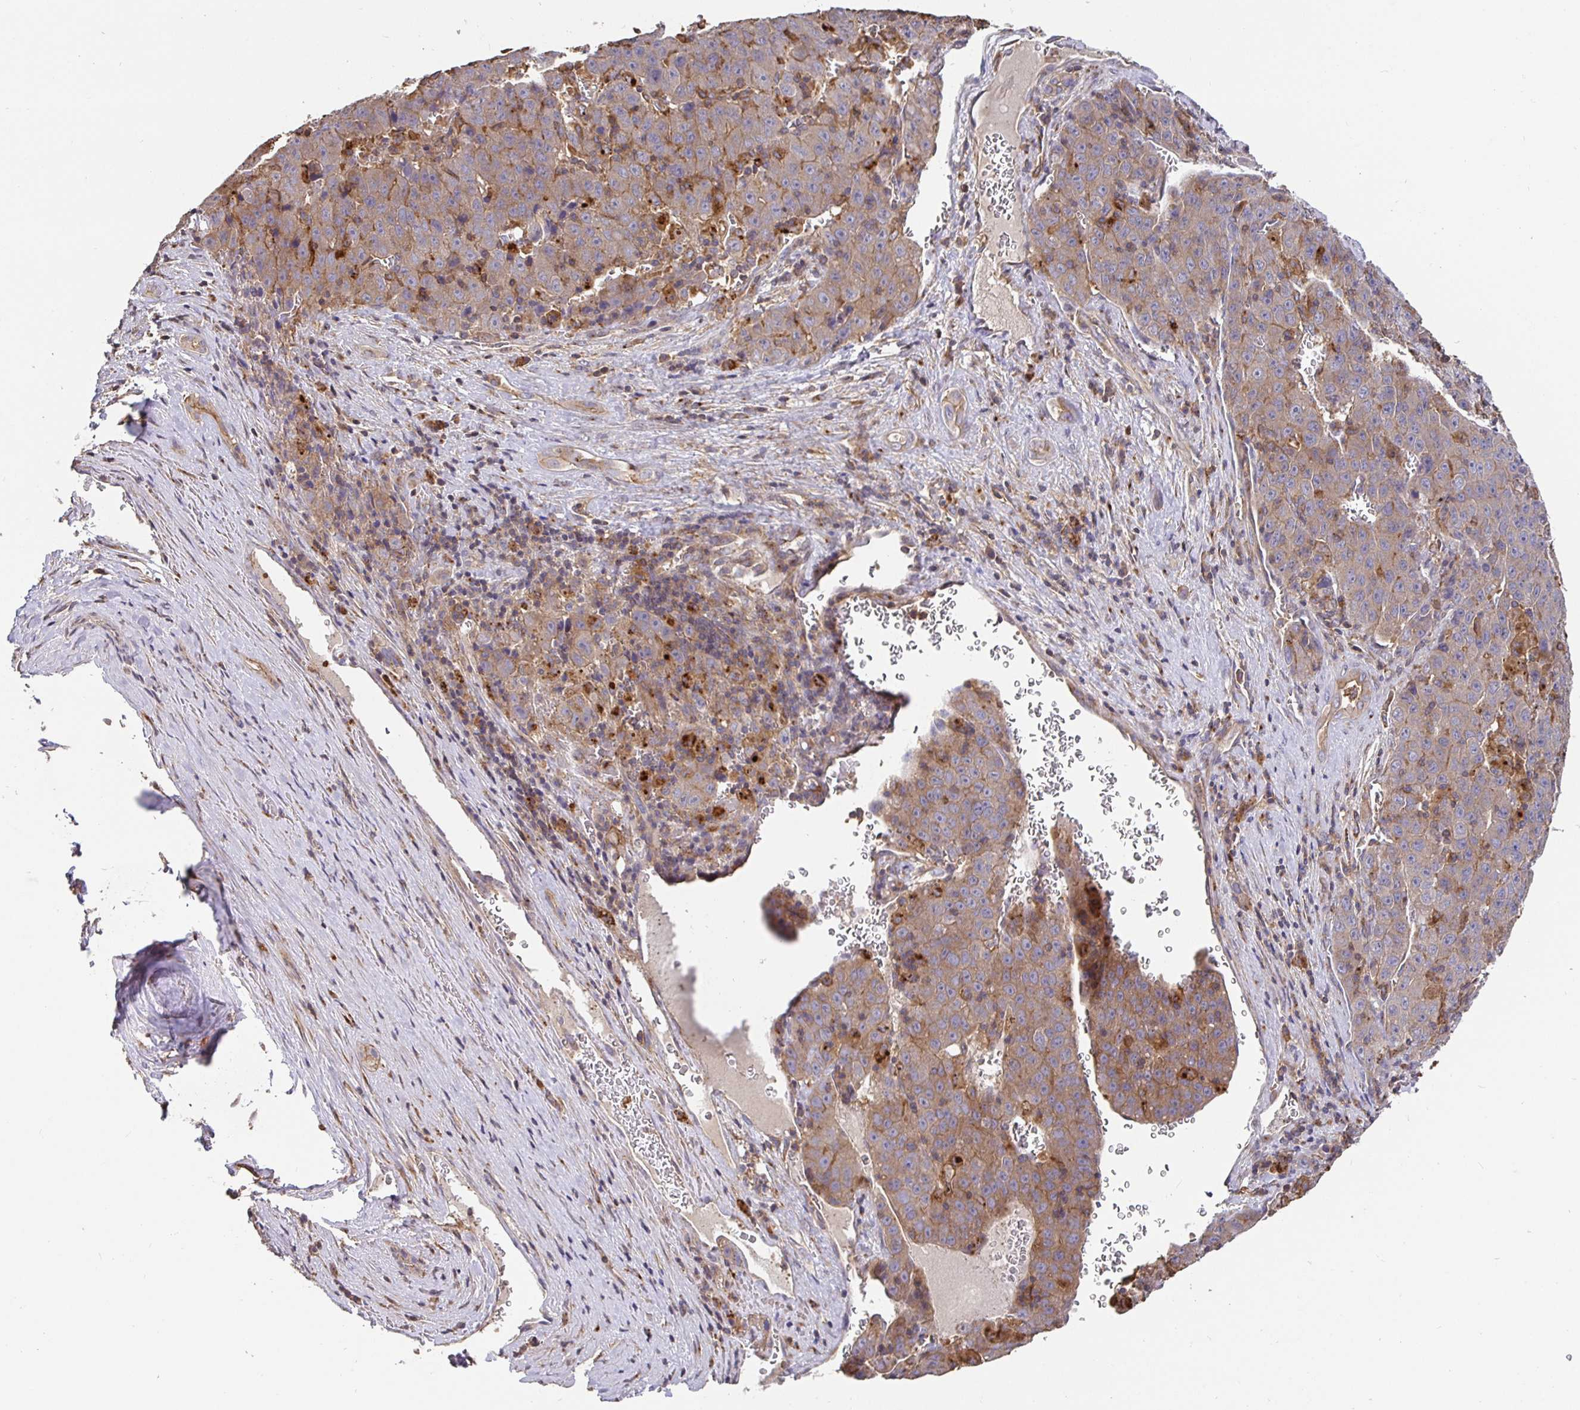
{"staining": {"intensity": "weak", "quantity": "<25%", "location": "cytoplasmic/membranous"}, "tissue": "liver cancer", "cell_type": "Tumor cells", "image_type": "cancer", "snomed": [{"axis": "morphology", "description": "Carcinoma, Hepatocellular, NOS"}, {"axis": "topography", "description": "Liver"}], "caption": "This is an immunohistochemistry image of human liver cancer. There is no positivity in tumor cells.", "gene": "C1QTNF7", "patient": {"sex": "female", "age": 53}}